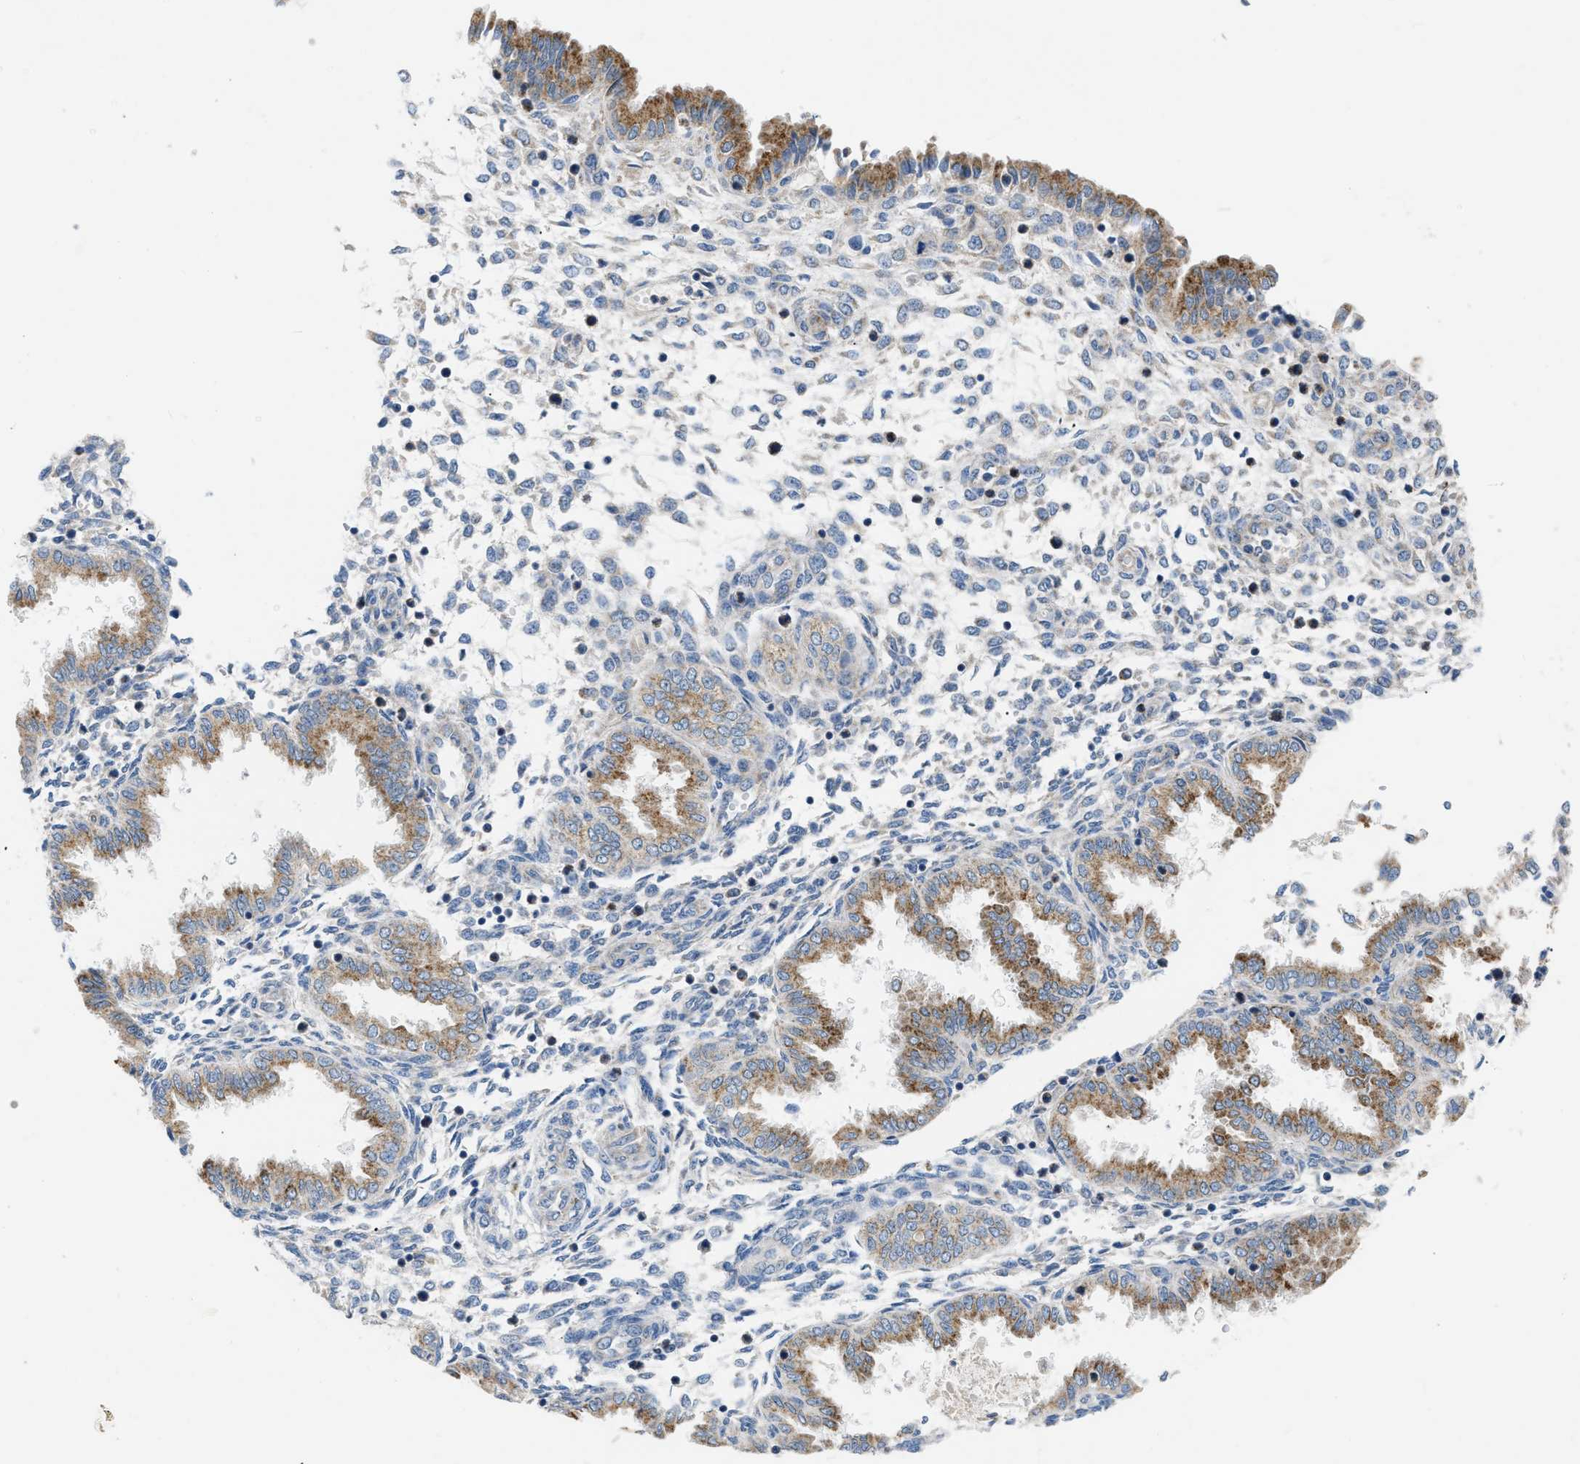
{"staining": {"intensity": "weak", "quantity": "<25%", "location": "cytoplasmic/membranous"}, "tissue": "endometrium", "cell_type": "Cells in endometrial stroma", "image_type": "normal", "snomed": [{"axis": "morphology", "description": "Normal tissue, NOS"}, {"axis": "topography", "description": "Endometrium"}], "caption": "High power microscopy image of an IHC histopathology image of benign endometrium, revealing no significant positivity in cells in endometrial stroma.", "gene": "TOMM34", "patient": {"sex": "female", "age": 33}}